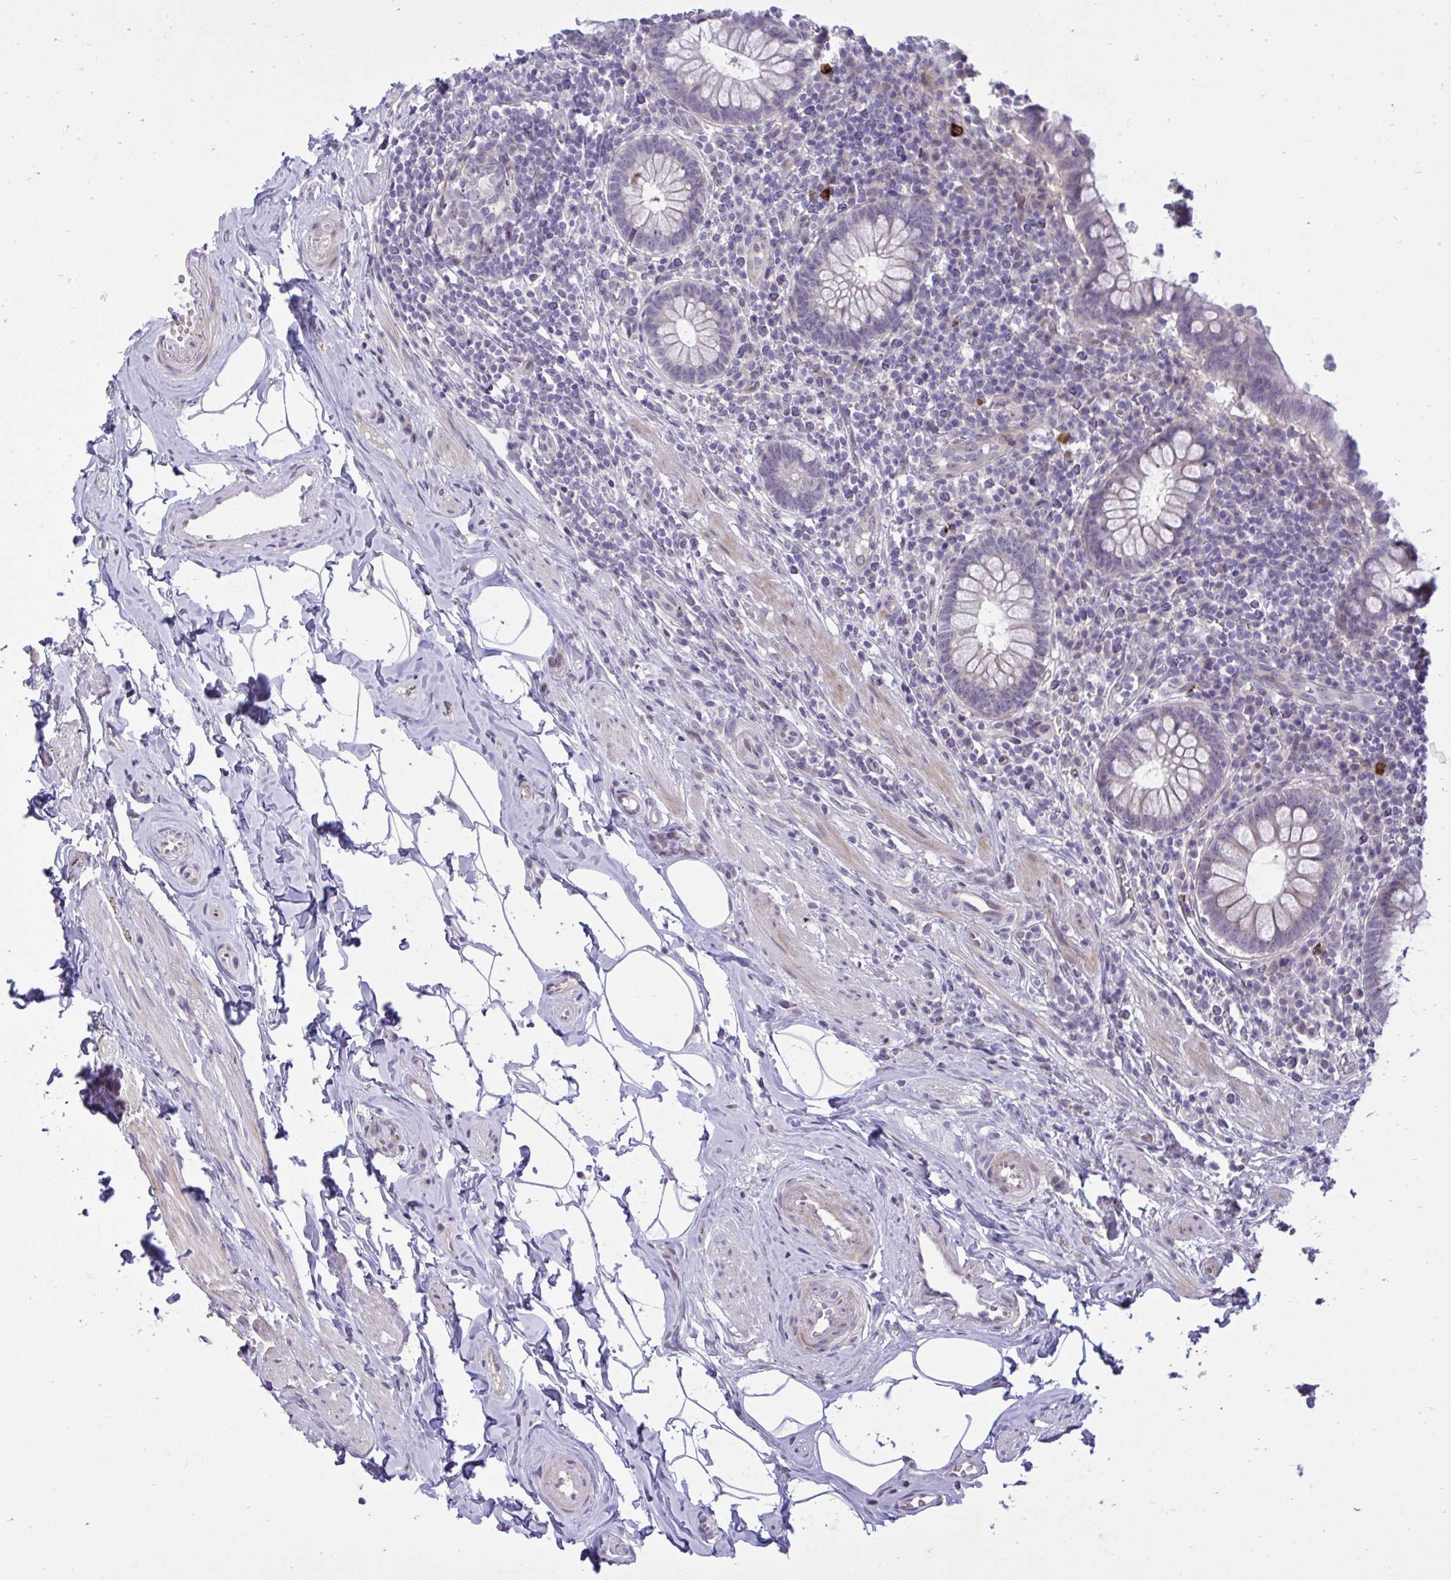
{"staining": {"intensity": "negative", "quantity": "none", "location": "none"}, "tissue": "appendix", "cell_type": "Glandular cells", "image_type": "normal", "snomed": [{"axis": "morphology", "description": "Normal tissue, NOS"}, {"axis": "topography", "description": "Appendix"}], "caption": "Image shows no protein expression in glandular cells of normal appendix.", "gene": "HMBOX1", "patient": {"sex": "female", "age": 56}}